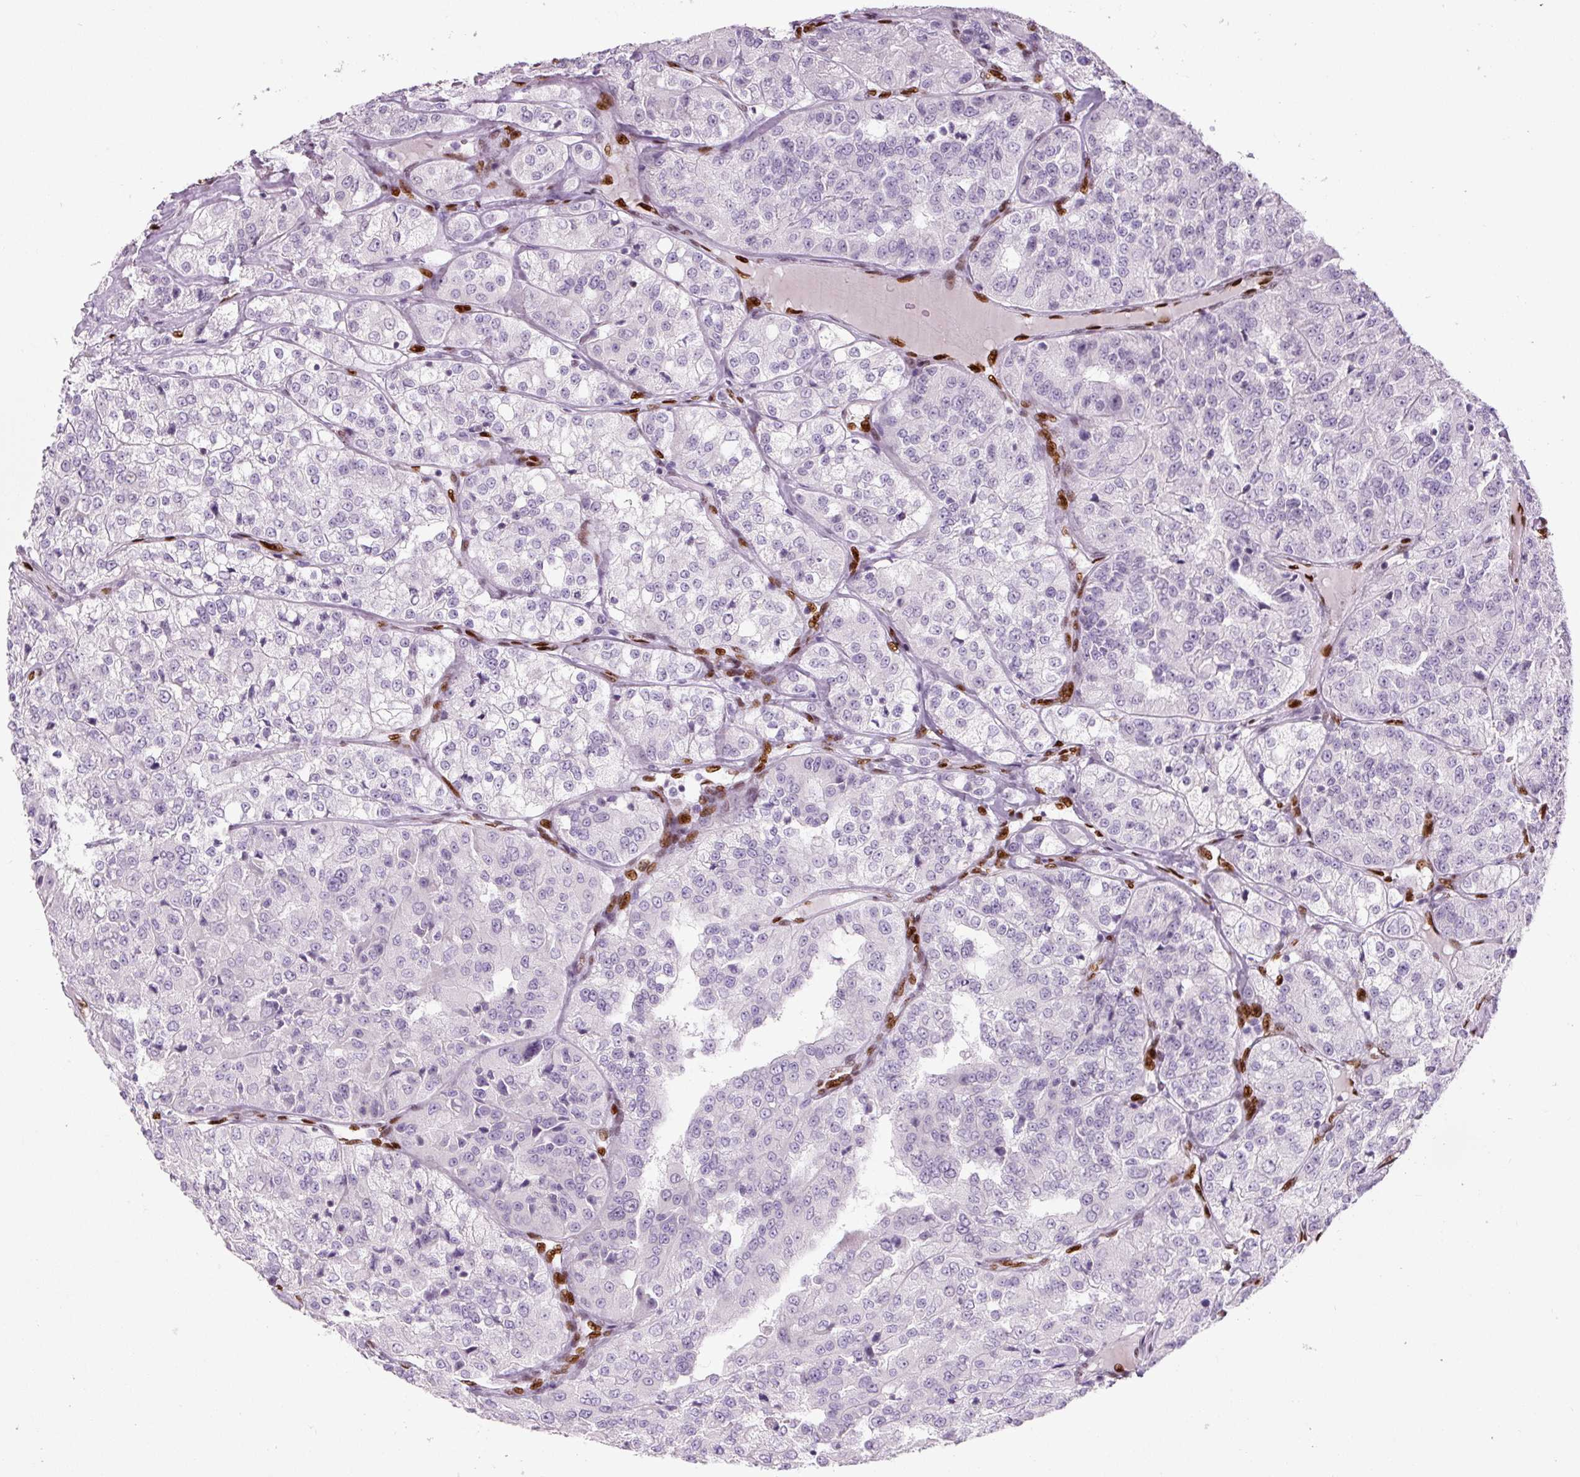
{"staining": {"intensity": "negative", "quantity": "none", "location": "none"}, "tissue": "renal cancer", "cell_type": "Tumor cells", "image_type": "cancer", "snomed": [{"axis": "morphology", "description": "Adenocarcinoma, NOS"}, {"axis": "topography", "description": "Kidney"}], "caption": "Immunohistochemistry of renal cancer (adenocarcinoma) reveals no expression in tumor cells. (Brightfield microscopy of DAB (3,3'-diaminobenzidine) IHC at high magnification).", "gene": "ZEB1", "patient": {"sex": "female", "age": 63}}